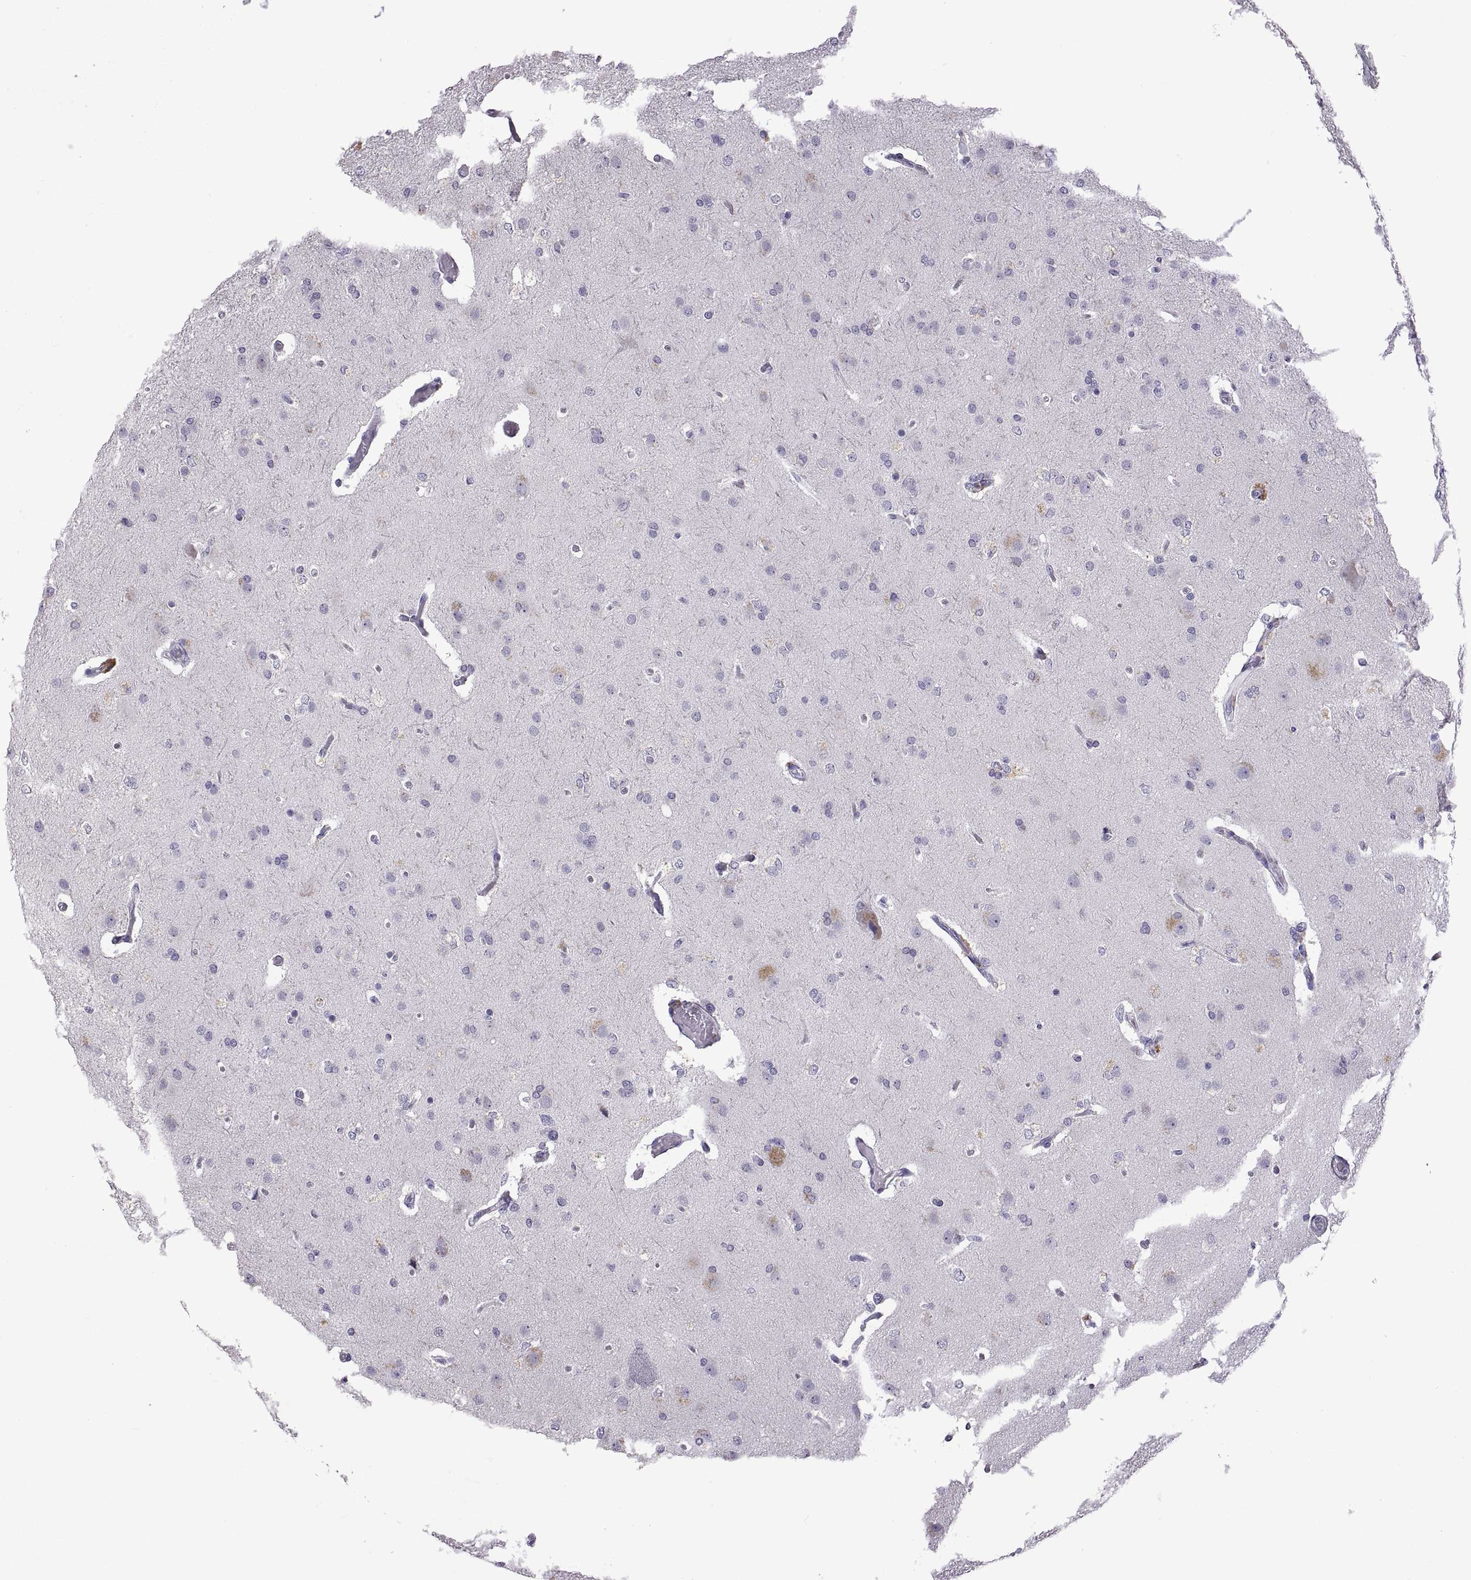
{"staining": {"intensity": "negative", "quantity": "none", "location": "none"}, "tissue": "glioma", "cell_type": "Tumor cells", "image_type": "cancer", "snomed": [{"axis": "morphology", "description": "Glioma, malignant, High grade"}, {"axis": "topography", "description": "Brain"}], "caption": "Immunohistochemistry of malignant glioma (high-grade) displays no expression in tumor cells. The staining was performed using DAB to visualize the protein expression in brown, while the nuclei were stained in blue with hematoxylin (Magnification: 20x).", "gene": "RDM1", "patient": {"sex": "male", "age": 68}}